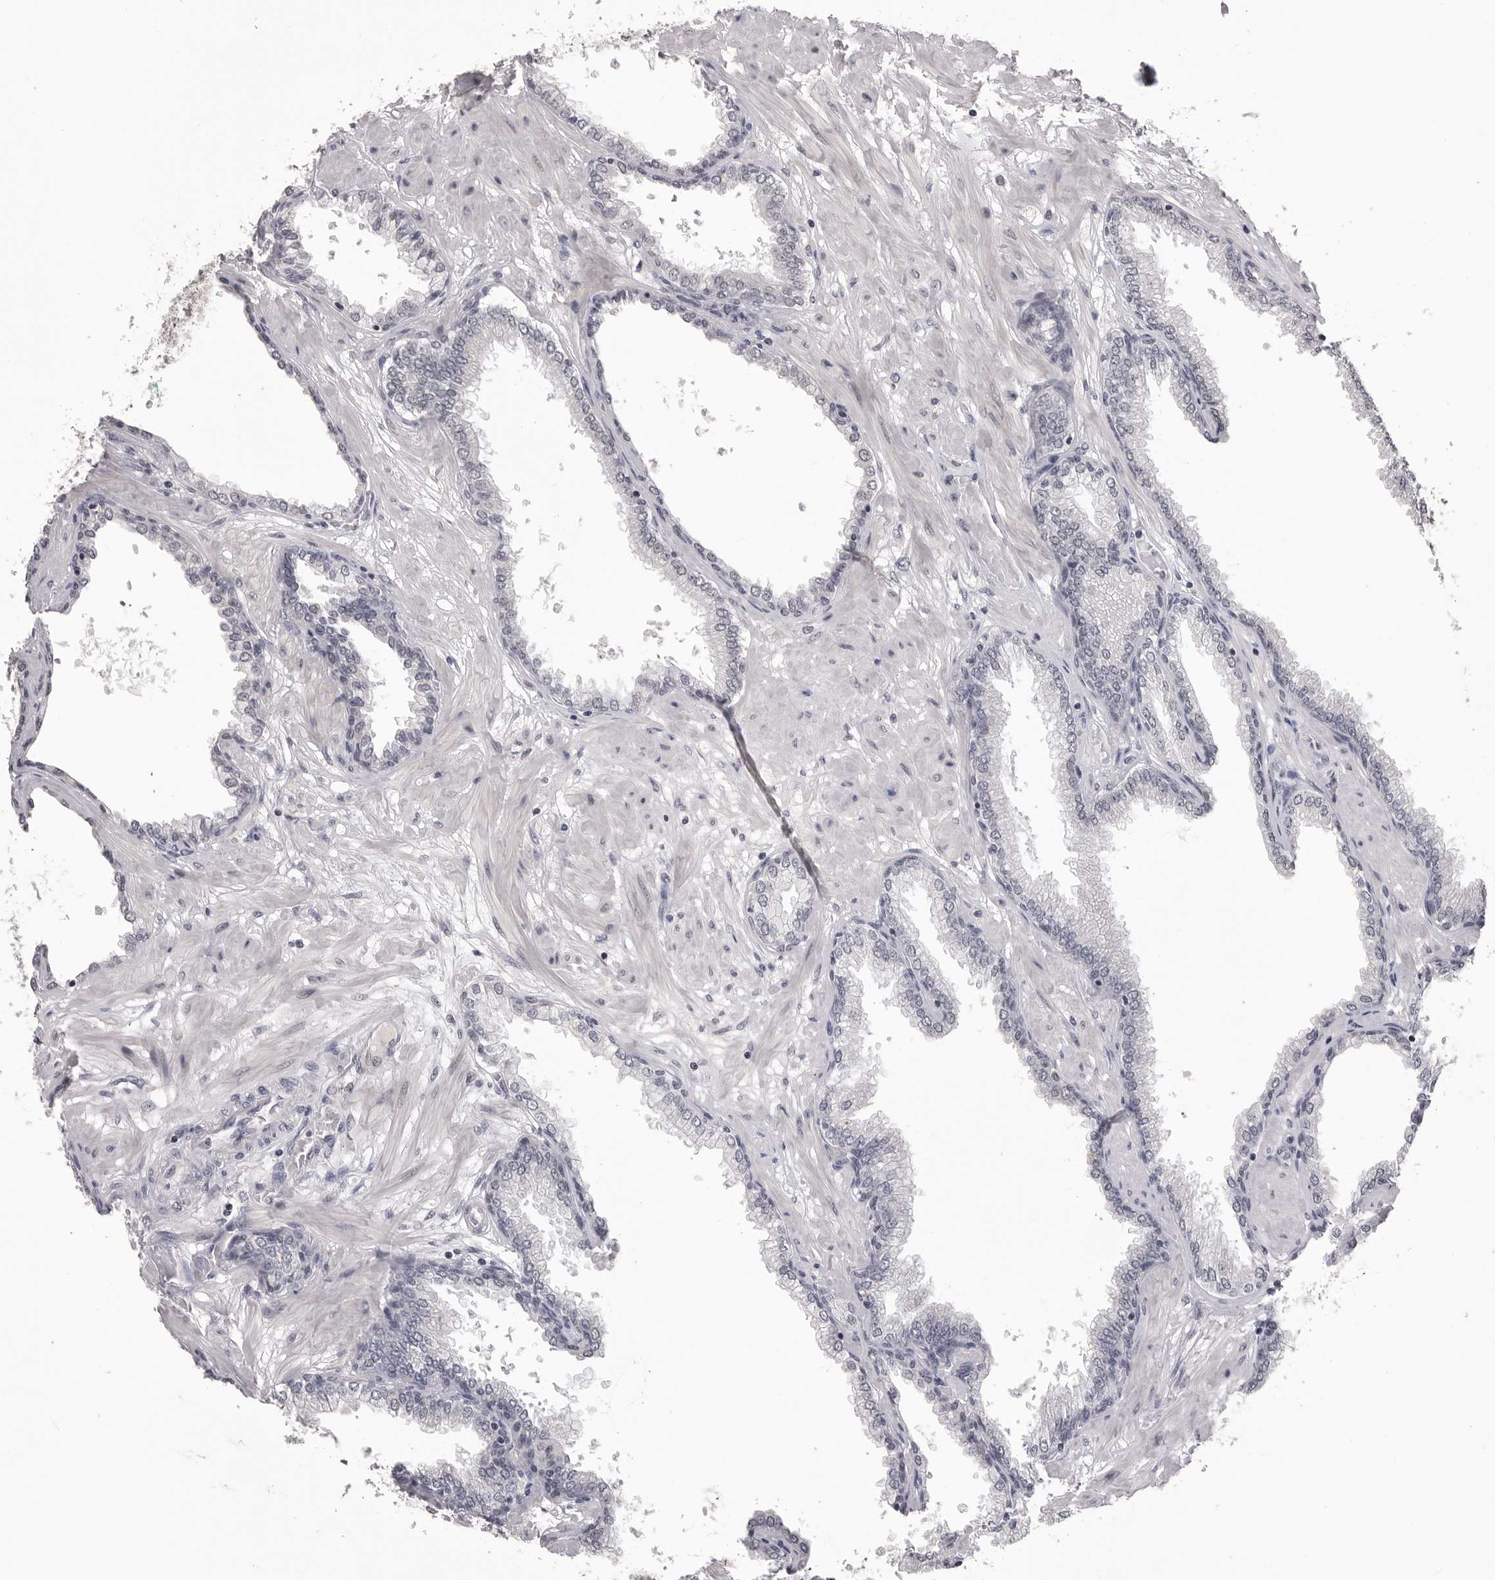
{"staining": {"intensity": "weak", "quantity": "25%-75%", "location": "nuclear"}, "tissue": "prostate cancer", "cell_type": "Tumor cells", "image_type": "cancer", "snomed": [{"axis": "morphology", "description": "Adenocarcinoma, Low grade"}, {"axis": "topography", "description": "Prostate"}], "caption": "A low amount of weak nuclear expression is seen in about 25%-75% of tumor cells in prostate cancer tissue.", "gene": "DLG2", "patient": {"sex": "male", "age": 60}}